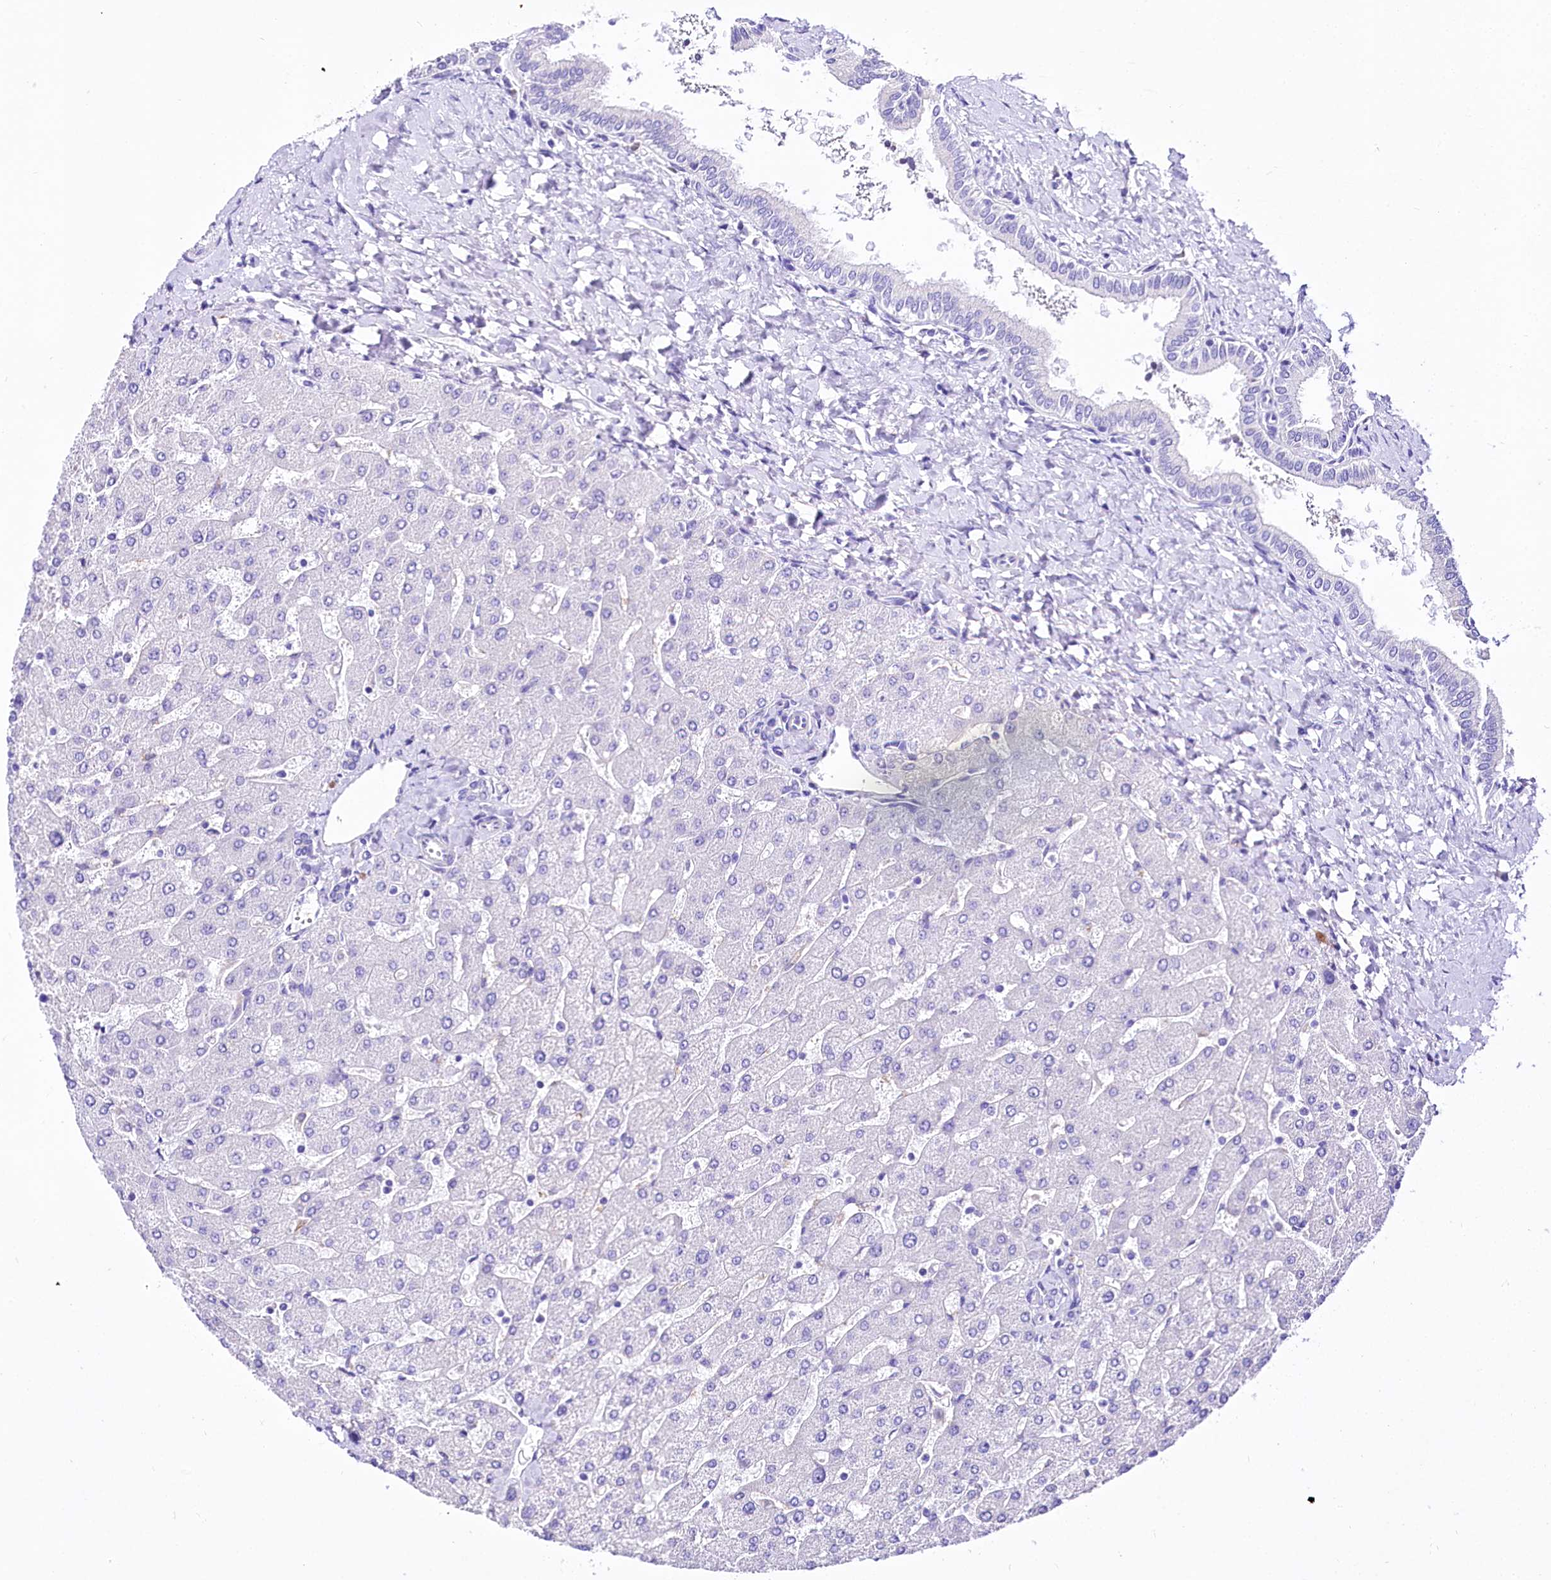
{"staining": {"intensity": "negative", "quantity": "none", "location": "none"}, "tissue": "liver", "cell_type": "Cholangiocytes", "image_type": "normal", "snomed": [{"axis": "morphology", "description": "Normal tissue, NOS"}, {"axis": "topography", "description": "Liver"}], "caption": "An image of liver stained for a protein demonstrates no brown staining in cholangiocytes.", "gene": "A2ML1", "patient": {"sex": "male", "age": 55}}